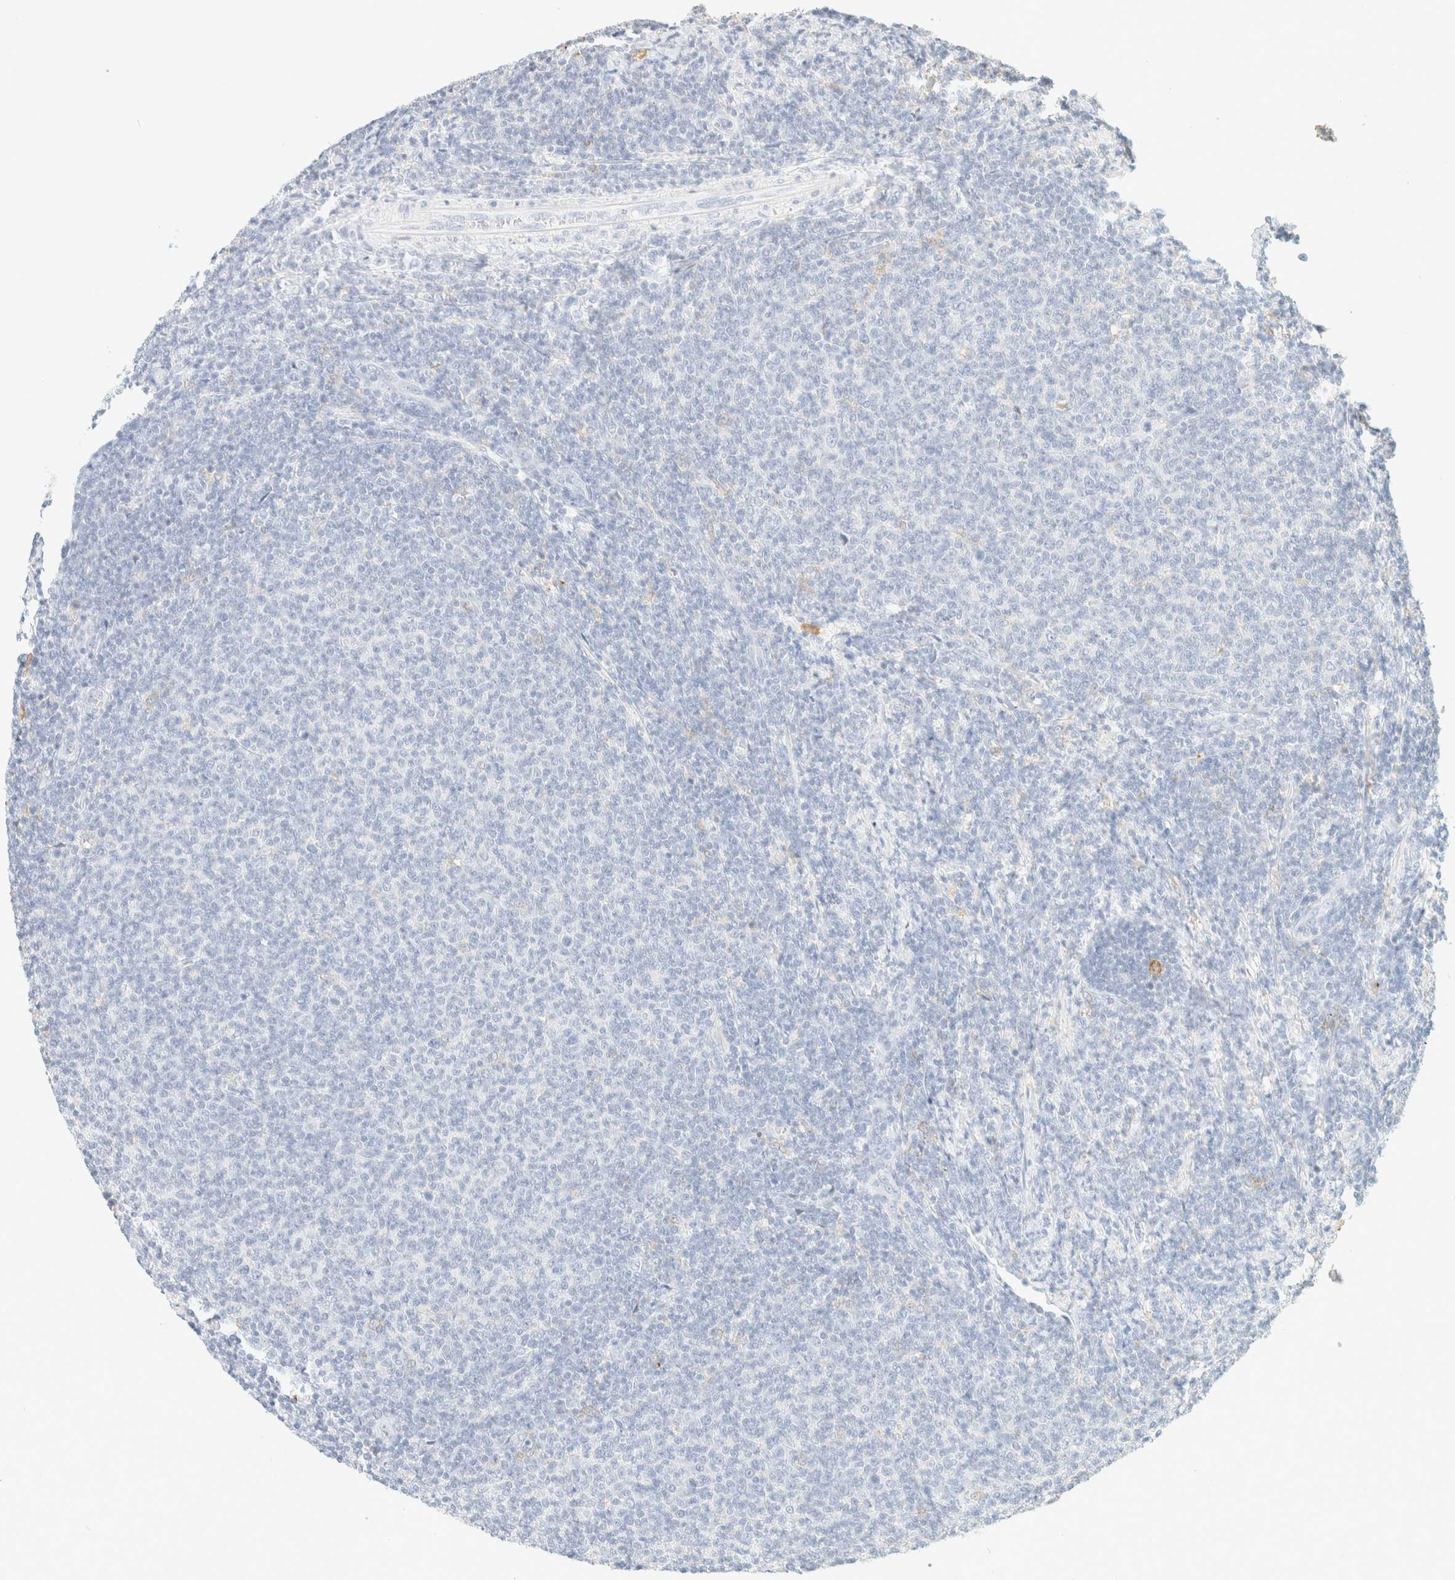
{"staining": {"intensity": "negative", "quantity": "none", "location": "none"}, "tissue": "lymphoma", "cell_type": "Tumor cells", "image_type": "cancer", "snomed": [{"axis": "morphology", "description": "Malignant lymphoma, non-Hodgkin's type, Low grade"}, {"axis": "topography", "description": "Lymph node"}], "caption": "This is an IHC histopathology image of malignant lymphoma, non-Hodgkin's type (low-grade). There is no positivity in tumor cells.", "gene": "TIMD4", "patient": {"sex": "male", "age": 66}}